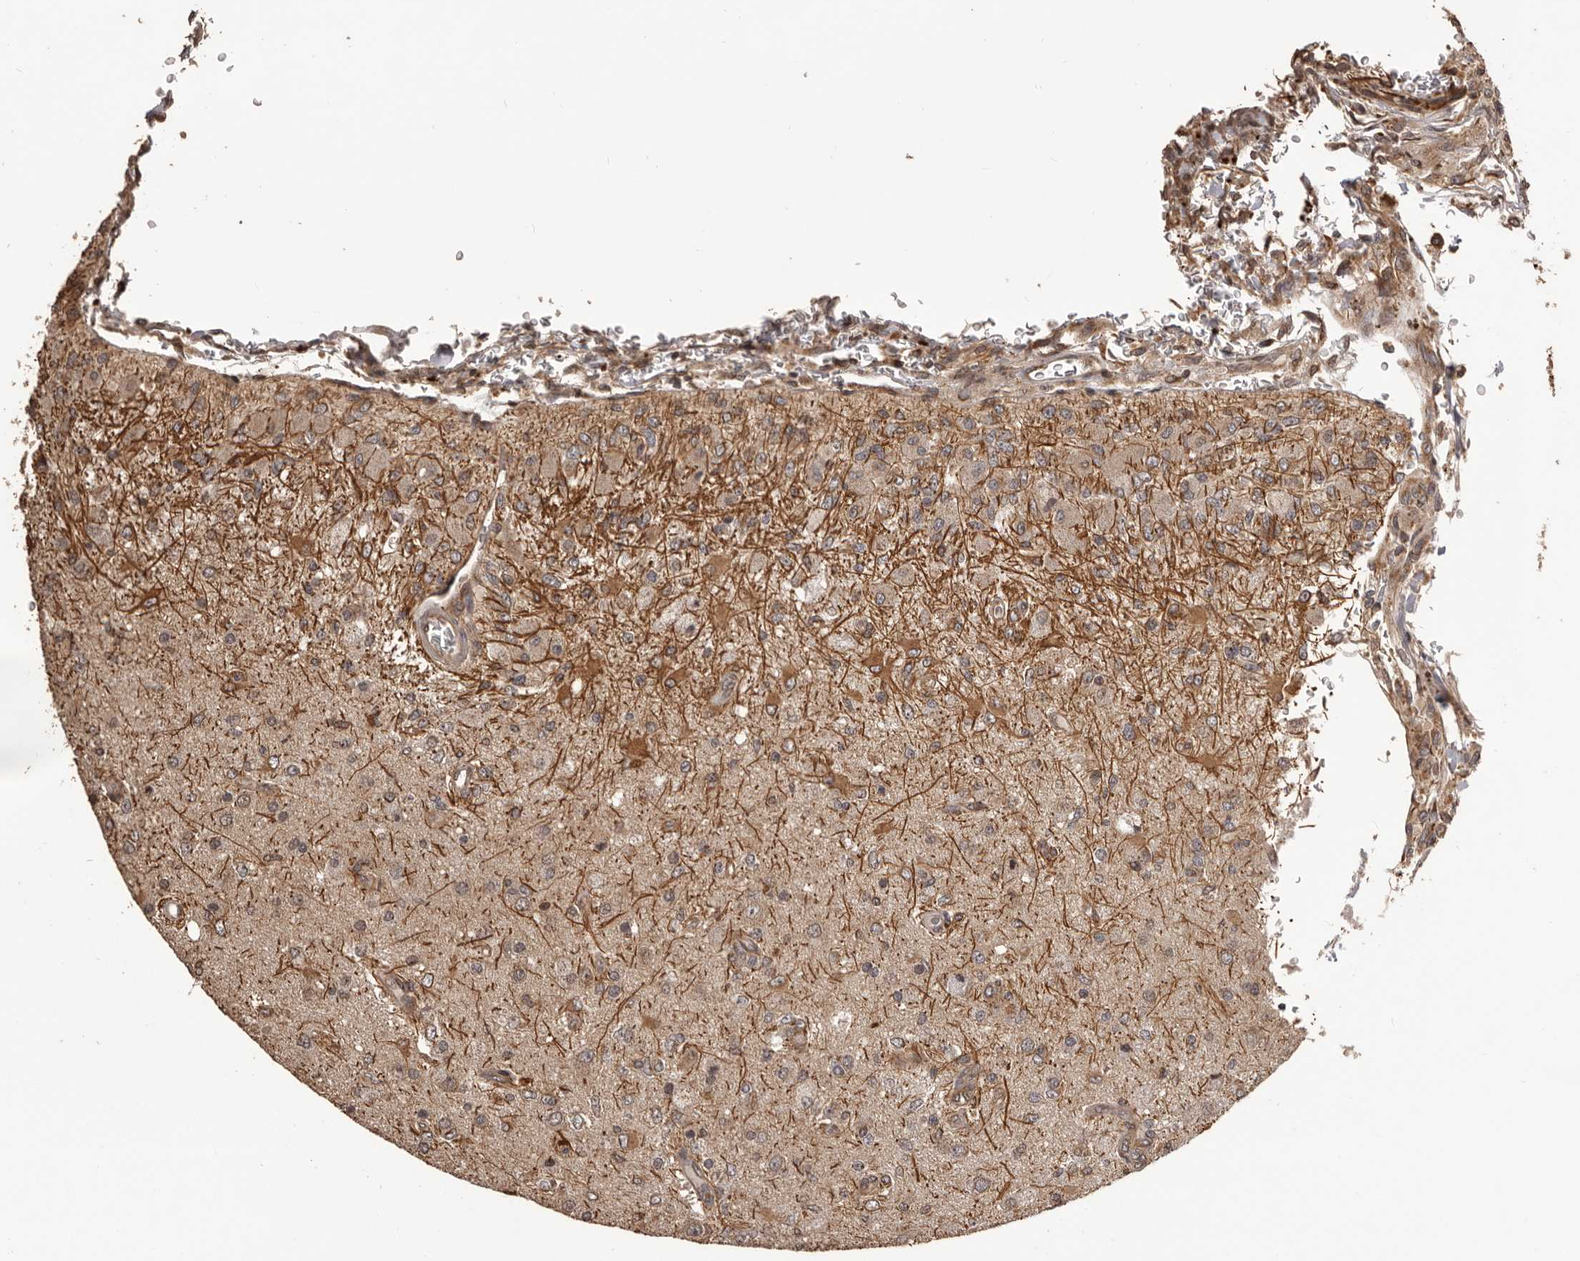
{"staining": {"intensity": "moderate", "quantity": ">75%", "location": "cytoplasmic/membranous"}, "tissue": "glioma", "cell_type": "Tumor cells", "image_type": "cancer", "snomed": [{"axis": "morphology", "description": "Normal tissue, NOS"}, {"axis": "morphology", "description": "Glioma, malignant, High grade"}, {"axis": "topography", "description": "Cerebral cortex"}], "caption": "Immunohistochemistry of human glioma displays medium levels of moderate cytoplasmic/membranous expression in approximately >75% of tumor cells.", "gene": "QRSL1", "patient": {"sex": "male", "age": 77}}